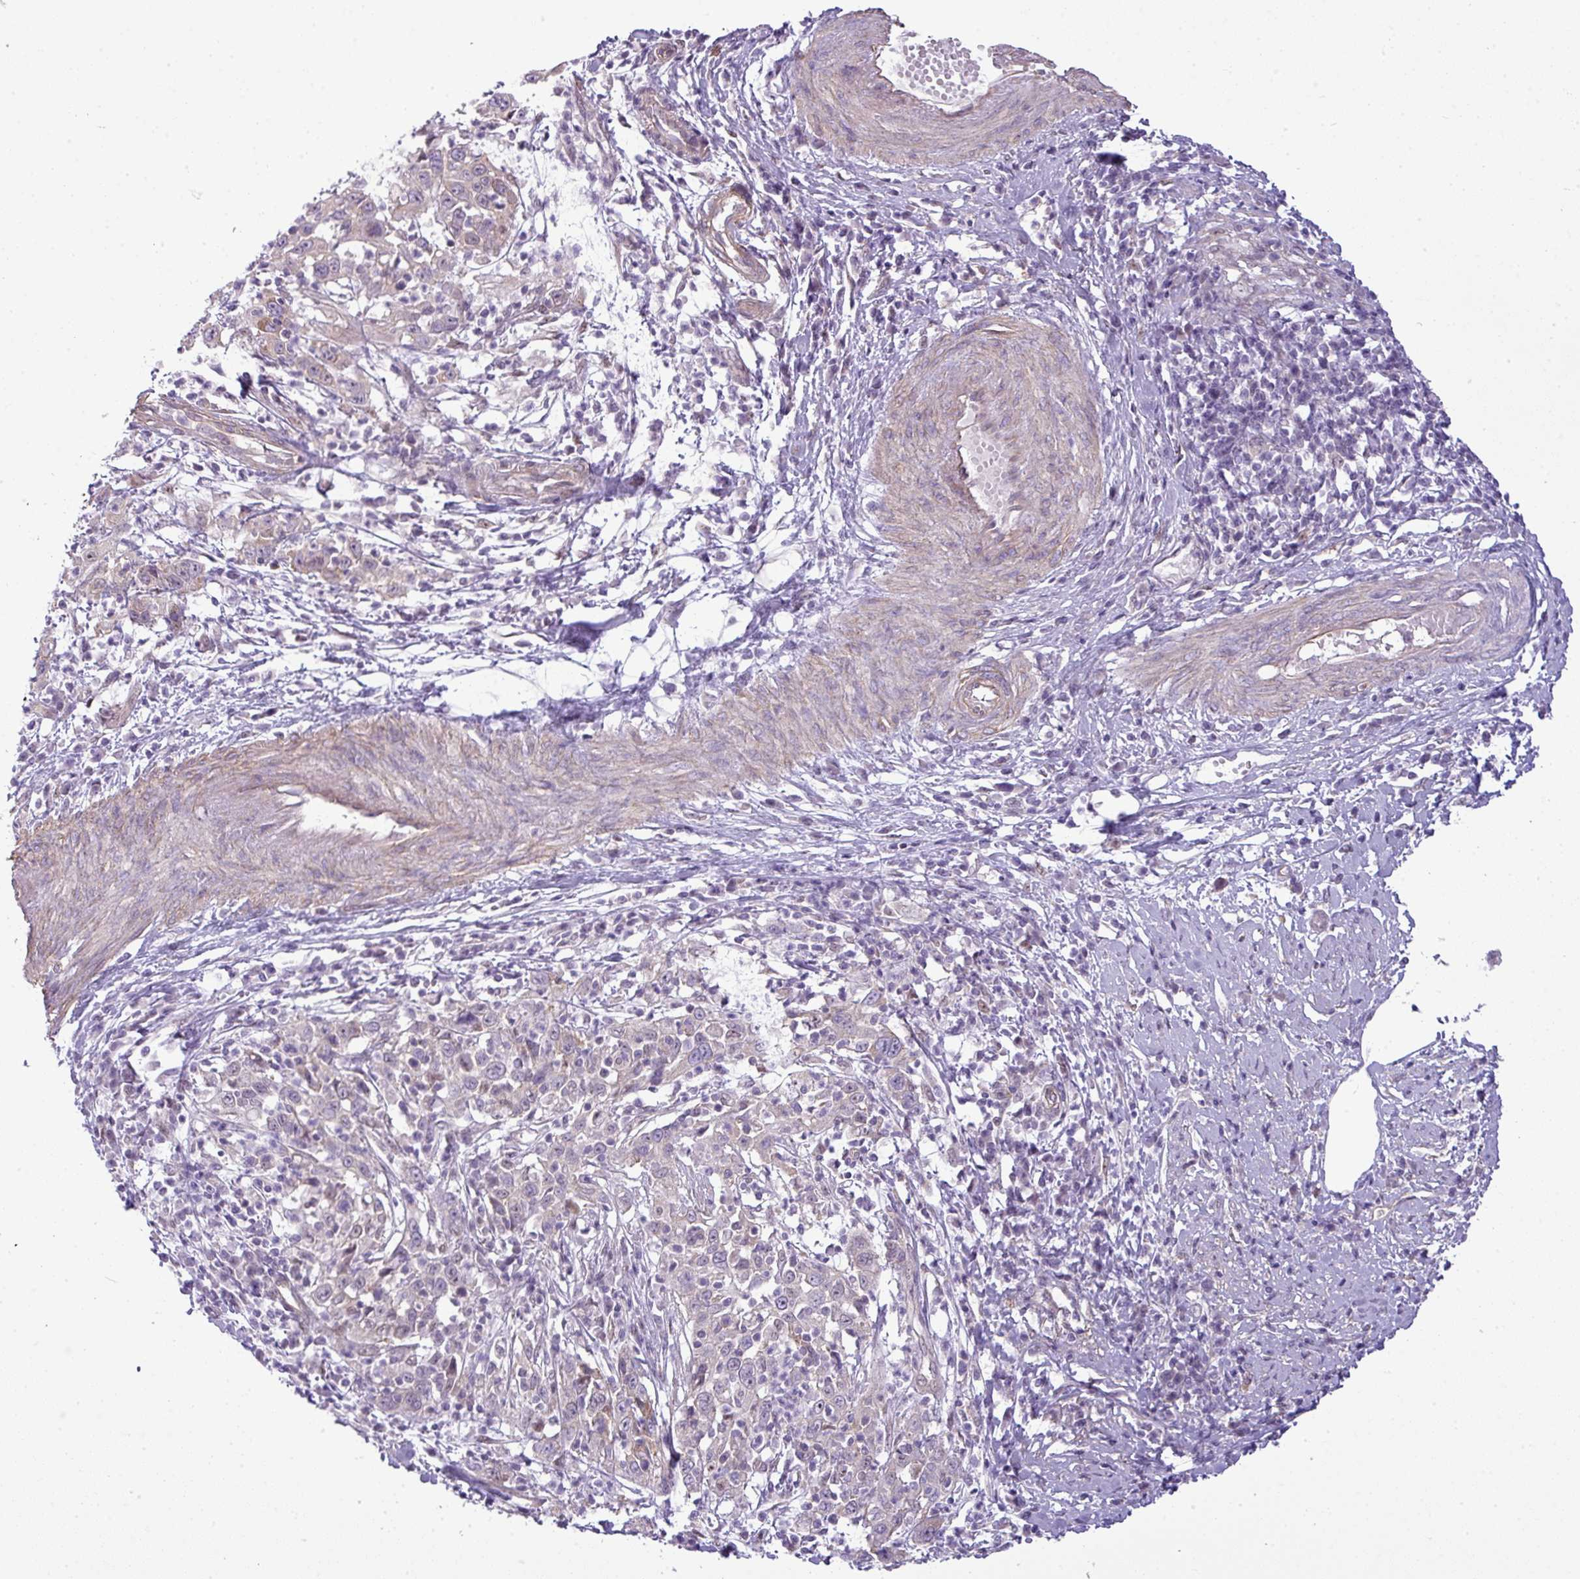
{"staining": {"intensity": "negative", "quantity": "none", "location": "none"}, "tissue": "cervical cancer", "cell_type": "Tumor cells", "image_type": "cancer", "snomed": [{"axis": "morphology", "description": "Squamous cell carcinoma, NOS"}, {"axis": "topography", "description": "Cervix"}], "caption": "A photomicrograph of human cervical cancer is negative for staining in tumor cells.", "gene": "MAK16", "patient": {"sex": "female", "age": 46}}